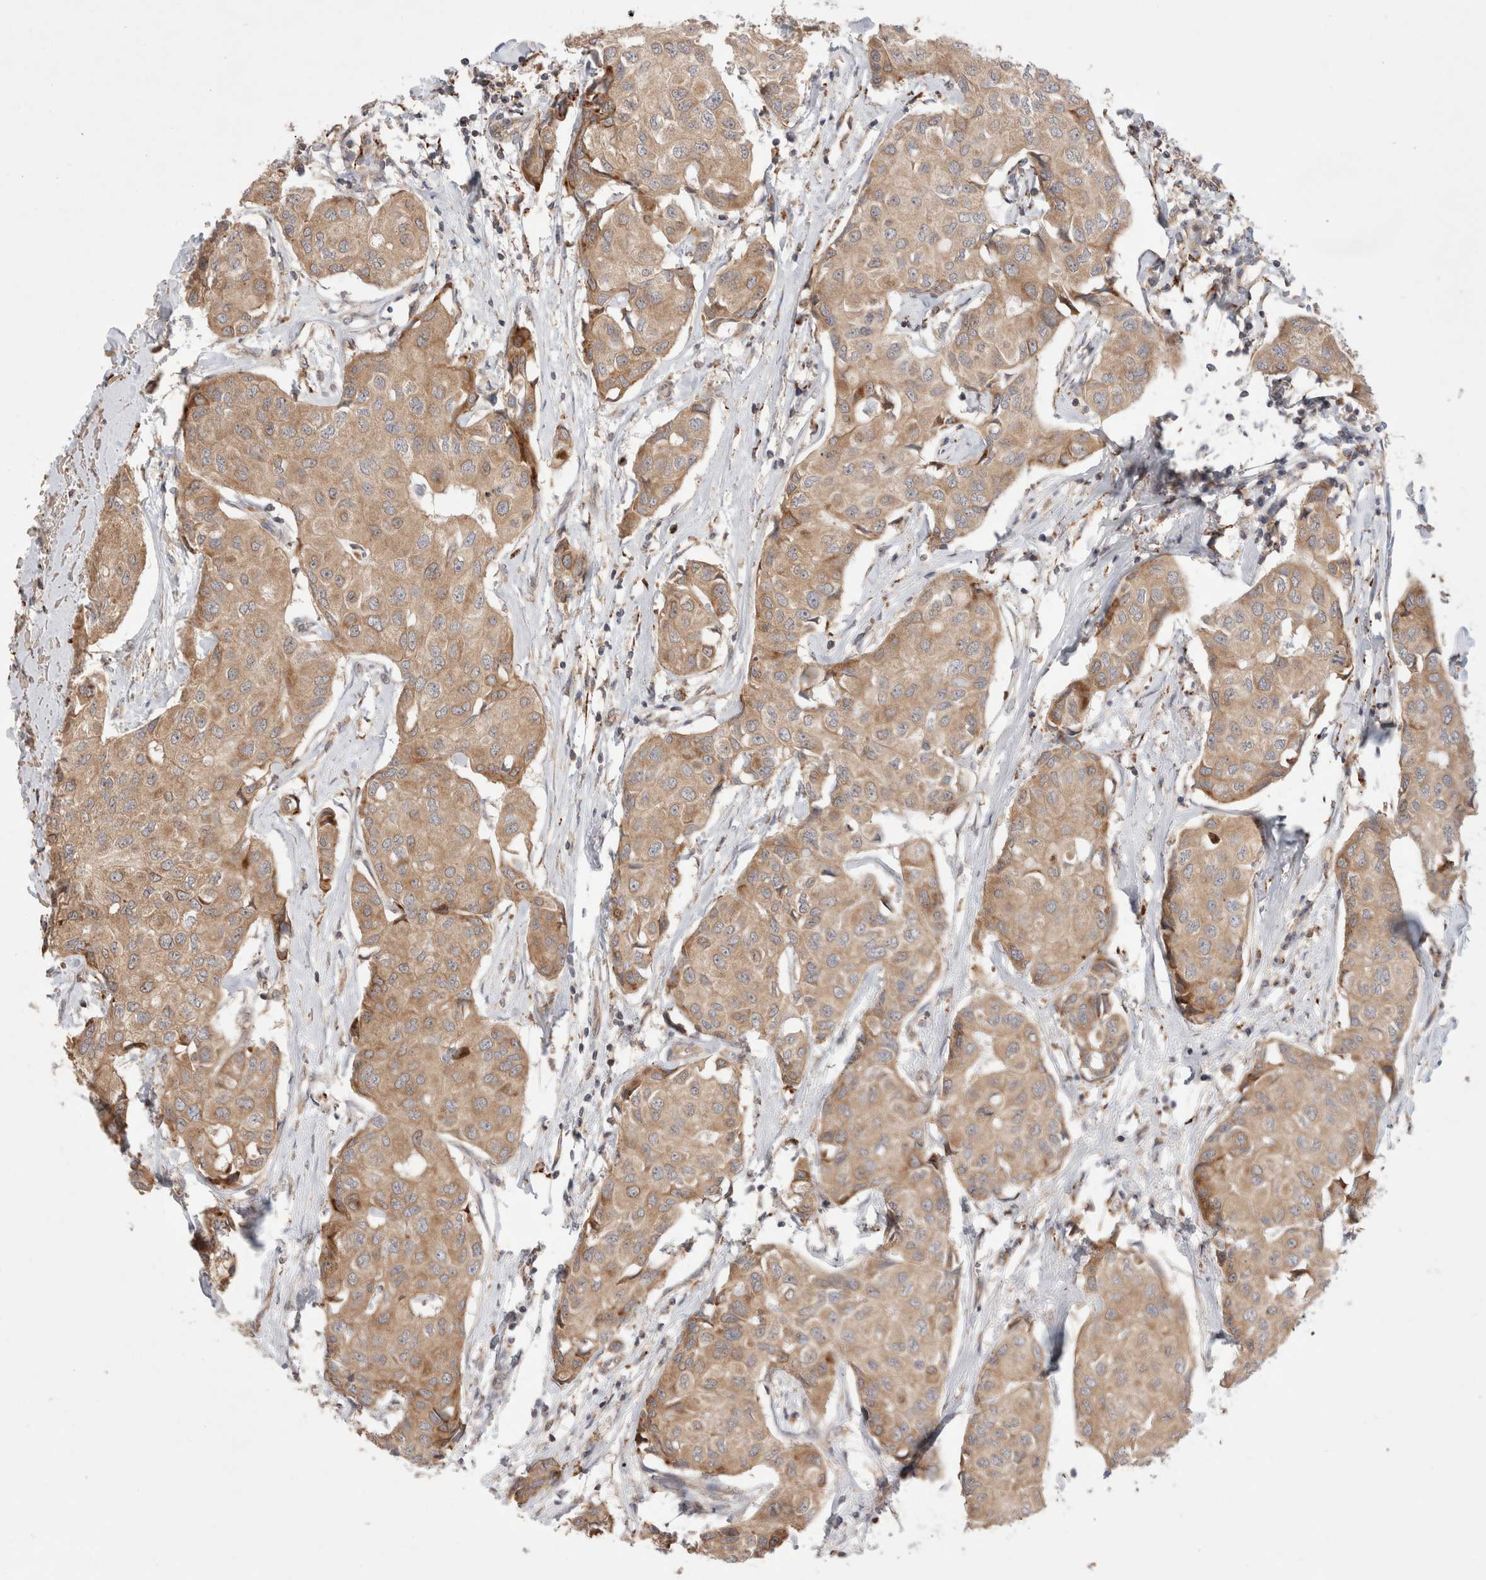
{"staining": {"intensity": "weak", "quantity": ">75%", "location": "cytoplasmic/membranous"}, "tissue": "breast cancer", "cell_type": "Tumor cells", "image_type": "cancer", "snomed": [{"axis": "morphology", "description": "Duct carcinoma"}, {"axis": "topography", "description": "Breast"}], "caption": "High-power microscopy captured an immunohistochemistry histopathology image of breast cancer, revealing weak cytoplasmic/membranous staining in about >75% of tumor cells.", "gene": "HROB", "patient": {"sex": "female", "age": 80}}